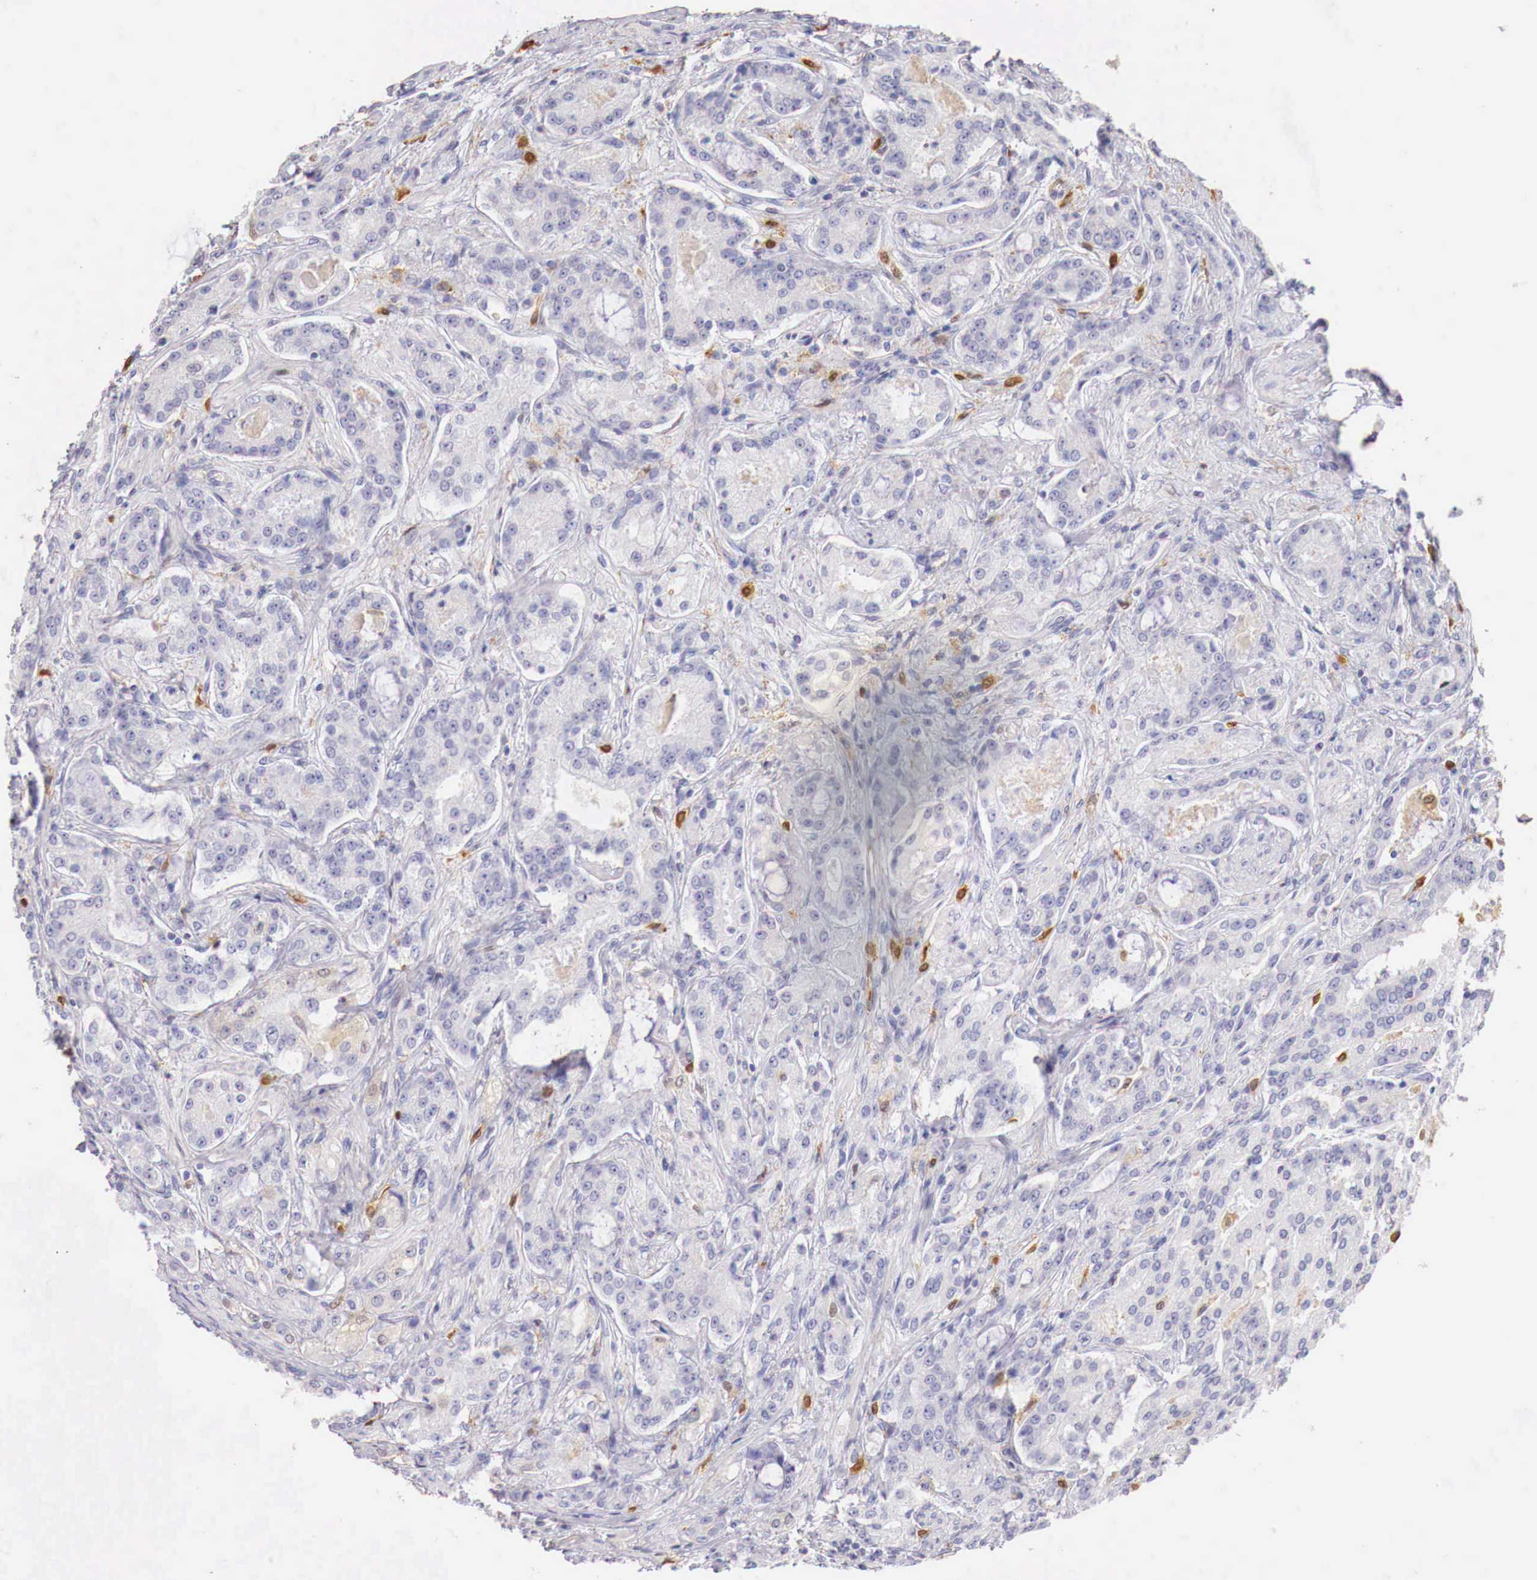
{"staining": {"intensity": "negative", "quantity": "none", "location": "none"}, "tissue": "prostate cancer", "cell_type": "Tumor cells", "image_type": "cancer", "snomed": [{"axis": "morphology", "description": "Adenocarcinoma, Medium grade"}, {"axis": "topography", "description": "Prostate"}], "caption": "High magnification brightfield microscopy of prostate cancer (adenocarcinoma (medium-grade)) stained with DAB (brown) and counterstained with hematoxylin (blue): tumor cells show no significant positivity. (DAB immunohistochemistry (IHC), high magnification).", "gene": "RENBP", "patient": {"sex": "male", "age": 72}}